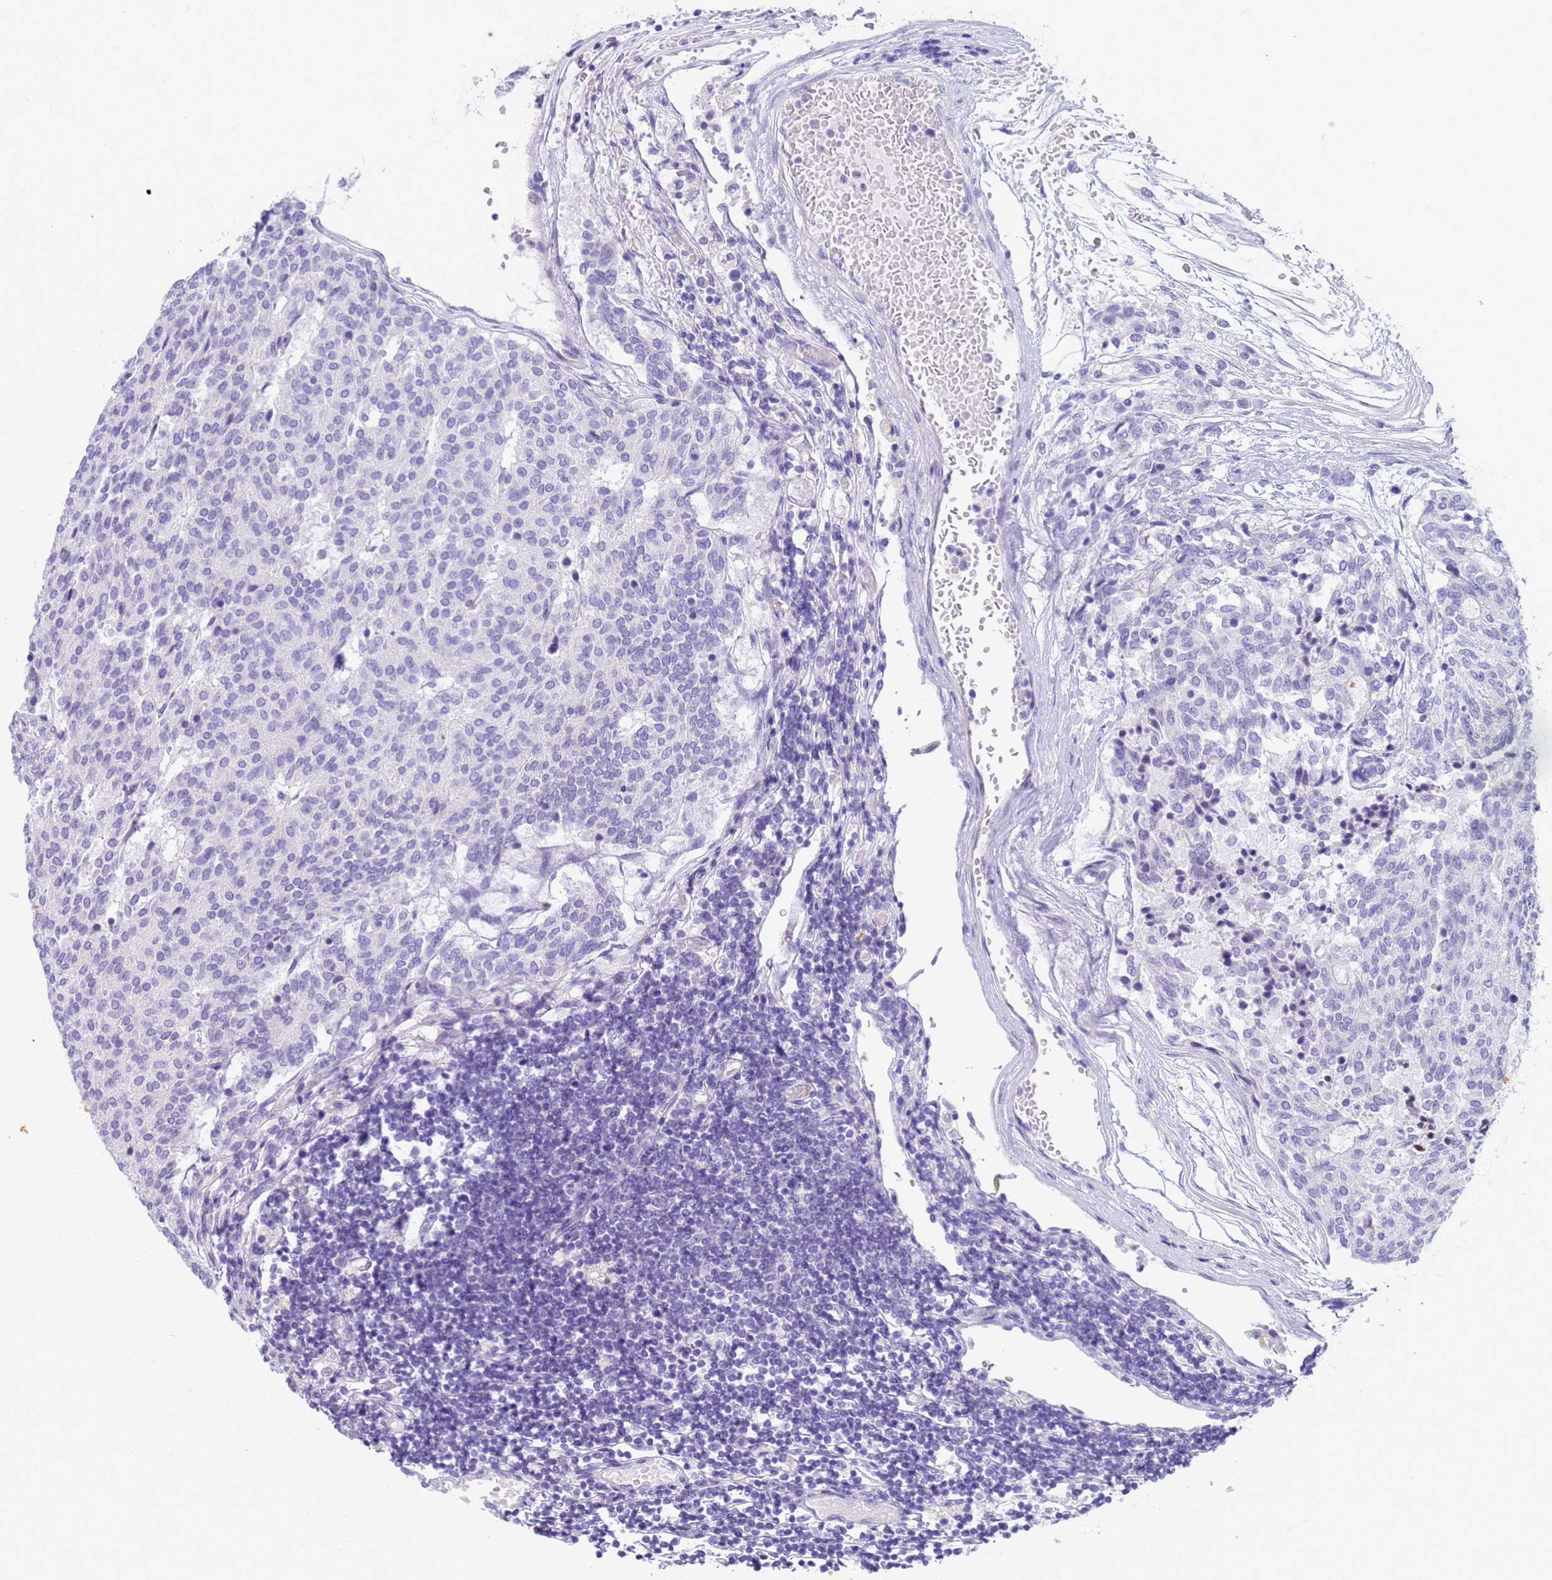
{"staining": {"intensity": "negative", "quantity": "none", "location": "none"}, "tissue": "carcinoid", "cell_type": "Tumor cells", "image_type": "cancer", "snomed": [{"axis": "morphology", "description": "Carcinoid, malignant, NOS"}, {"axis": "topography", "description": "Pancreas"}], "caption": "Image shows no significant protein staining in tumor cells of carcinoid.", "gene": "RNASE2", "patient": {"sex": "female", "age": 54}}